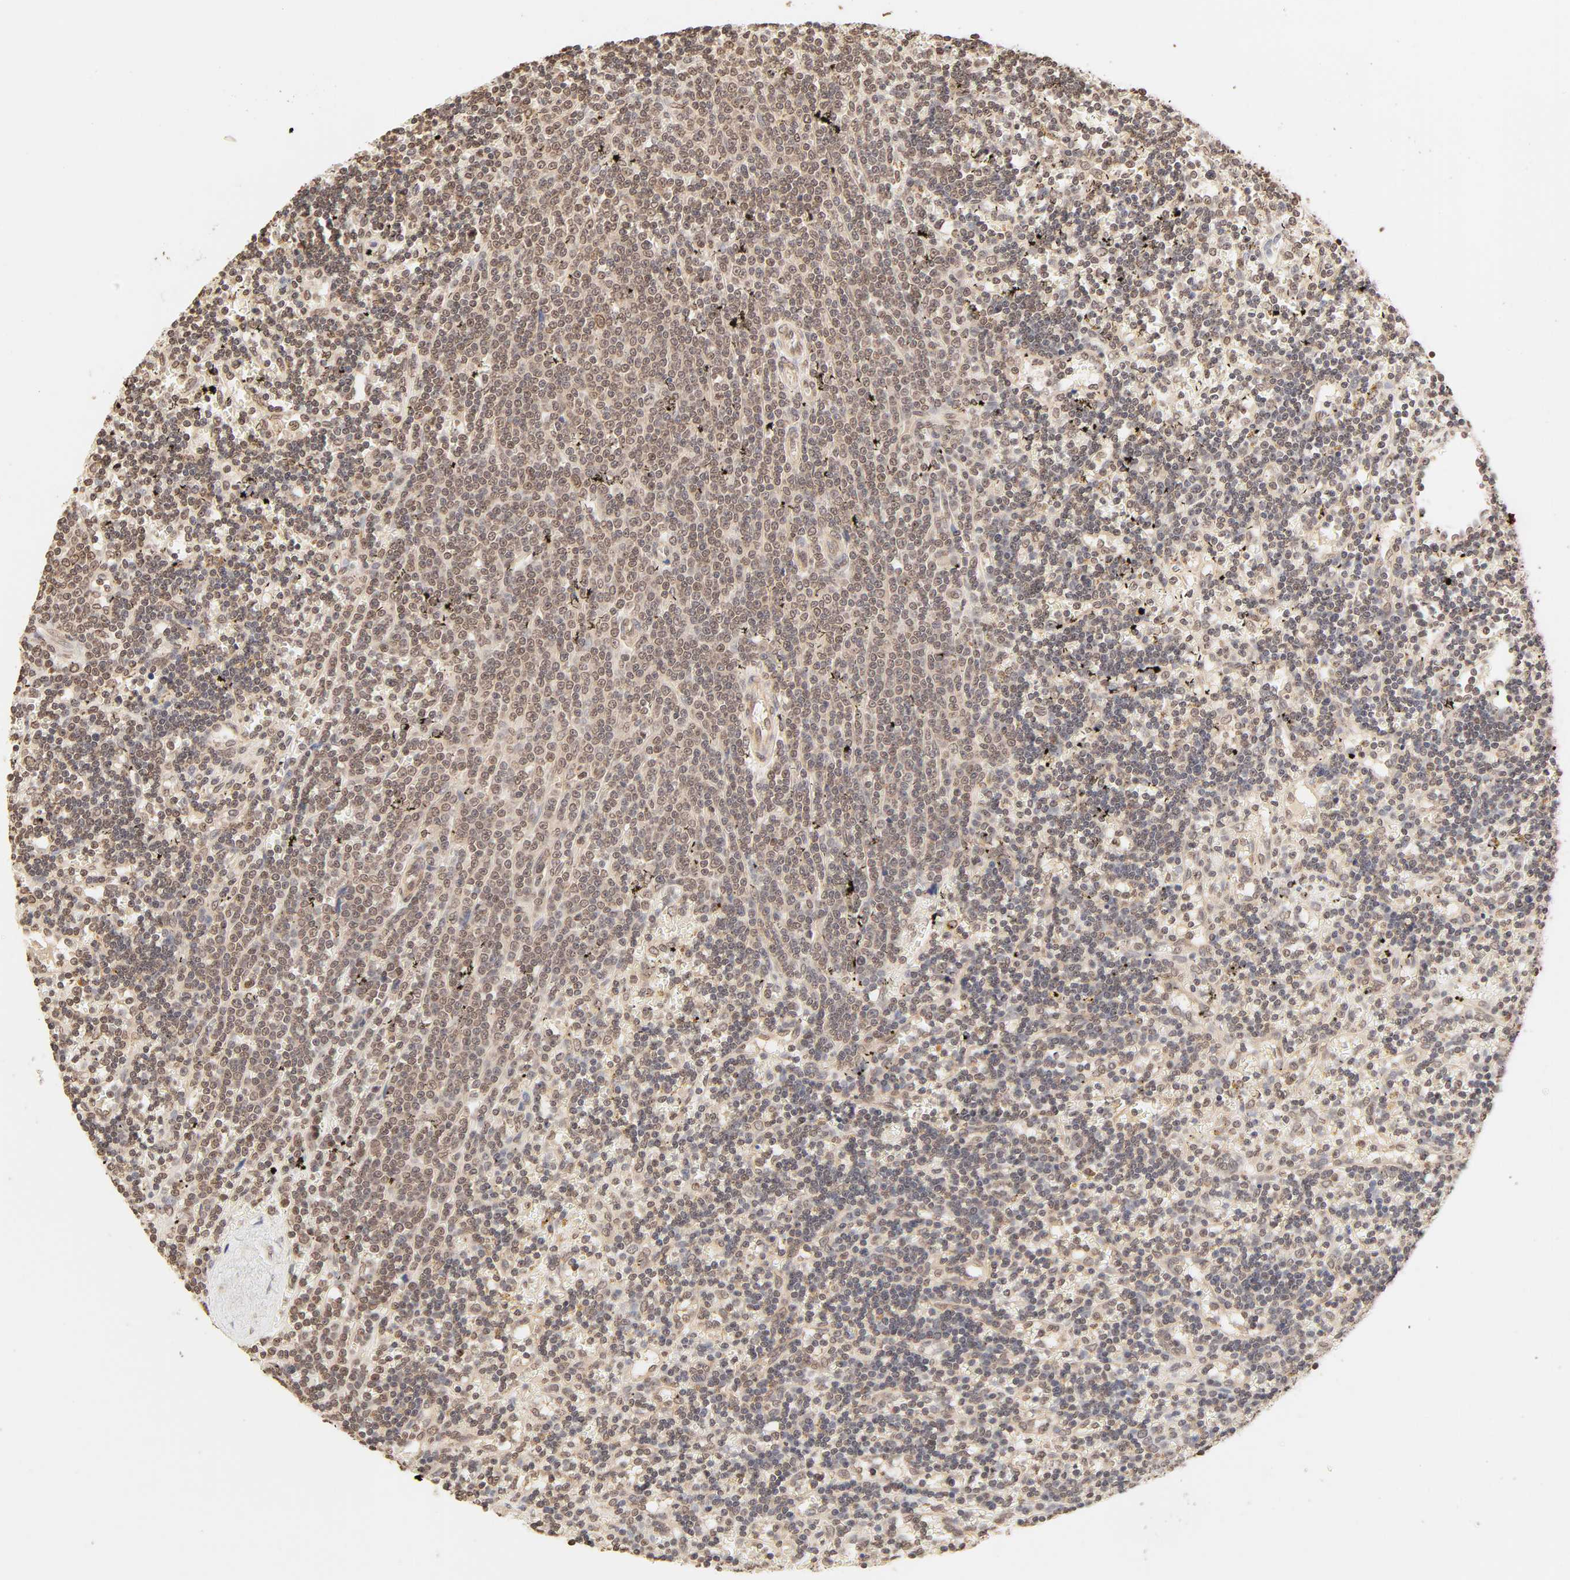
{"staining": {"intensity": "moderate", "quantity": "25%-75%", "location": "cytoplasmic/membranous,nuclear"}, "tissue": "lymphoma", "cell_type": "Tumor cells", "image_type": "cancer", "snomed": [{"axis": "morphology", "description": "Malignant lymphoma, non-Hodgkin's type, Low grade"}, {"axis": "topography", "description": "Spleen"}], "caption": "High-power microscopy captured an IHC micrograph of lymphoma, revealing moderate cytoplasmic/membranous and nuclear staining in approximately 25%-75% of tumor cells.", "gene": "TBL1X", "patient": {"sex": "male", "age": 60}}